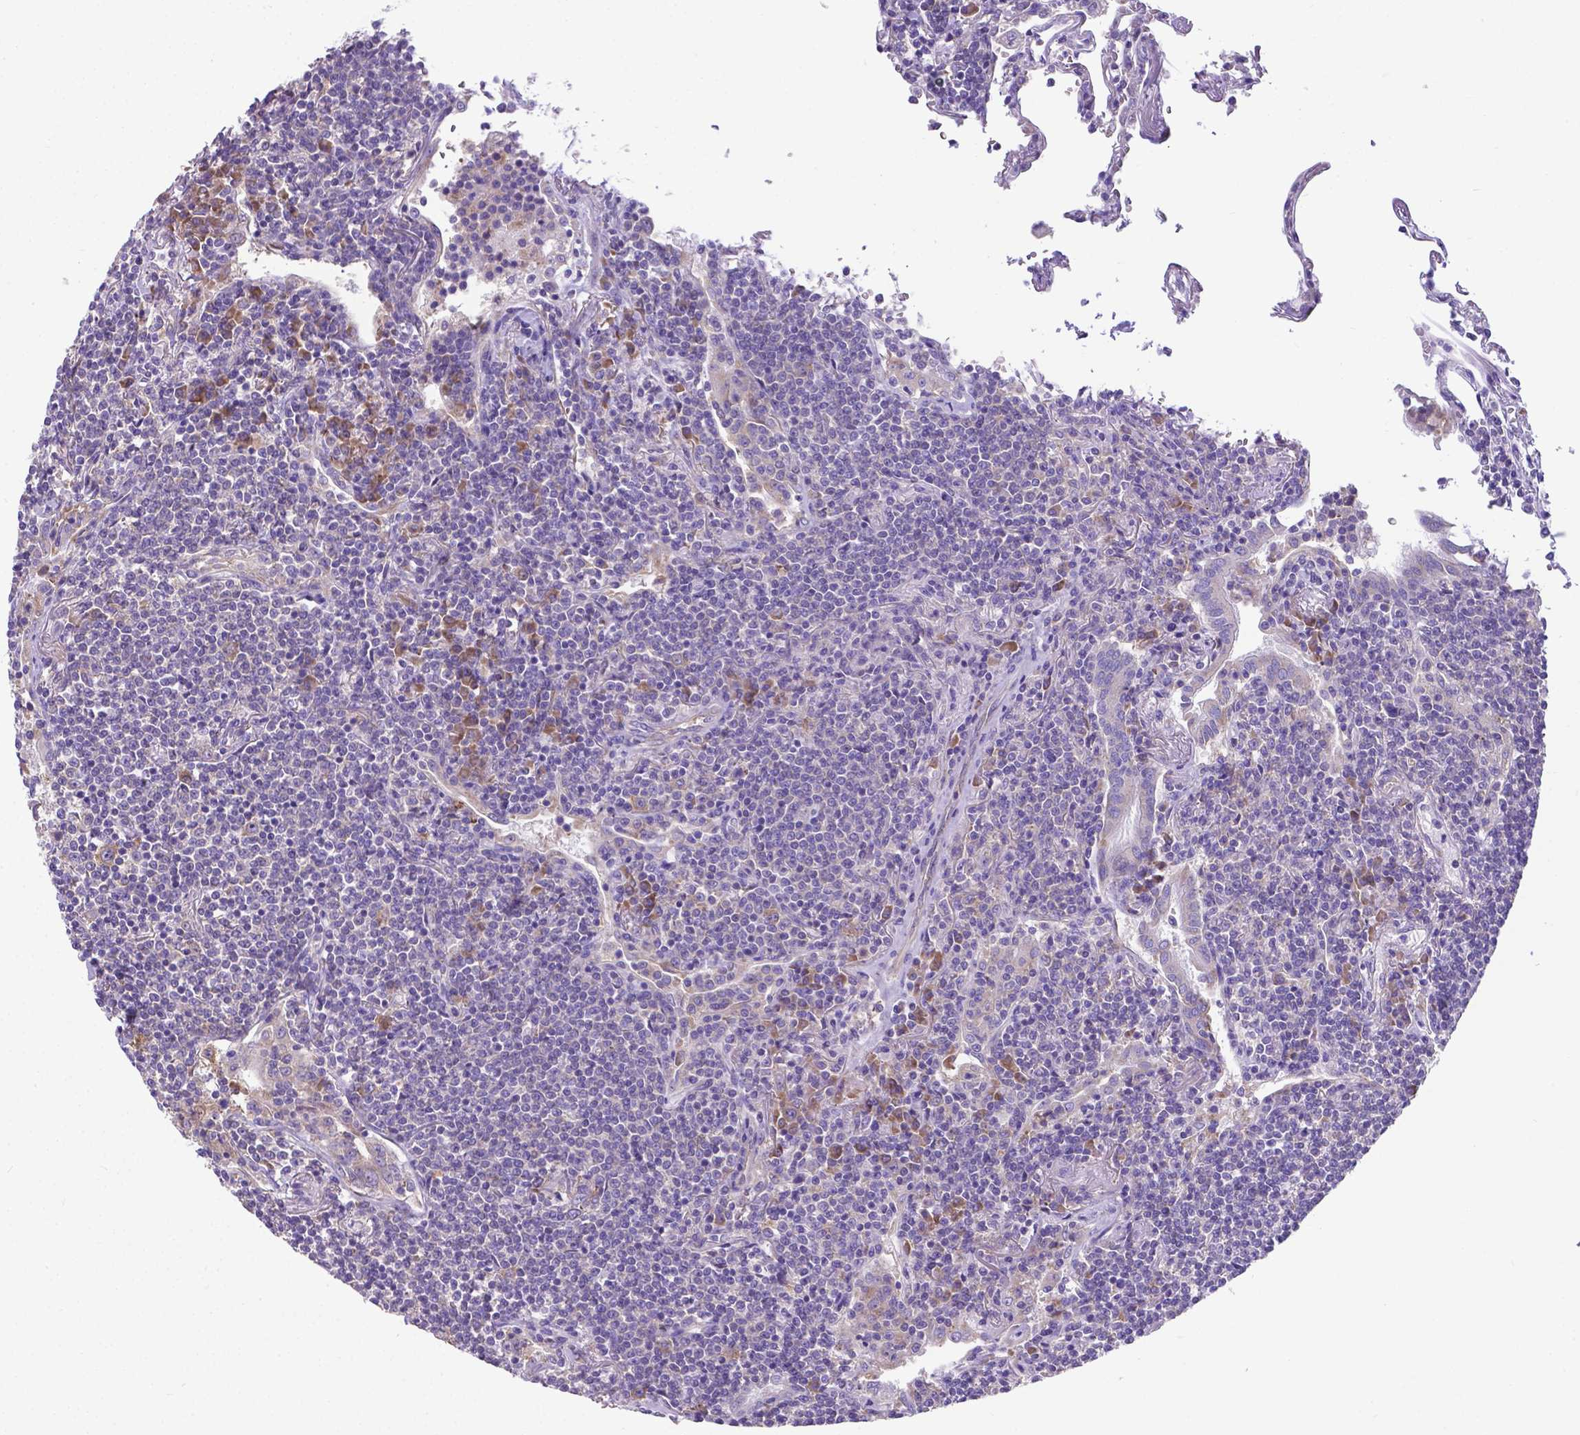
{"staining": {"intensity": "negative", "quantity": "none", "location": "none"}, "tissue": "lymphoma", "cell_type": "Tumor cells", "image_type": "cancer", "snomed": [{"axis": "morphology", "description": "Malignant lymphoma, non-Hodgkin's type, Low grade"}, {"axis": "topography", "description": "Lung"}], "caption": "A micrograph of human lymphoma is negative for staining in tumor cells. (Brightfield microscopy of DAB immunohistochemistry at high magnification).", "gene": "RPL6", "patient": {"sex": "female", "age": 71}}